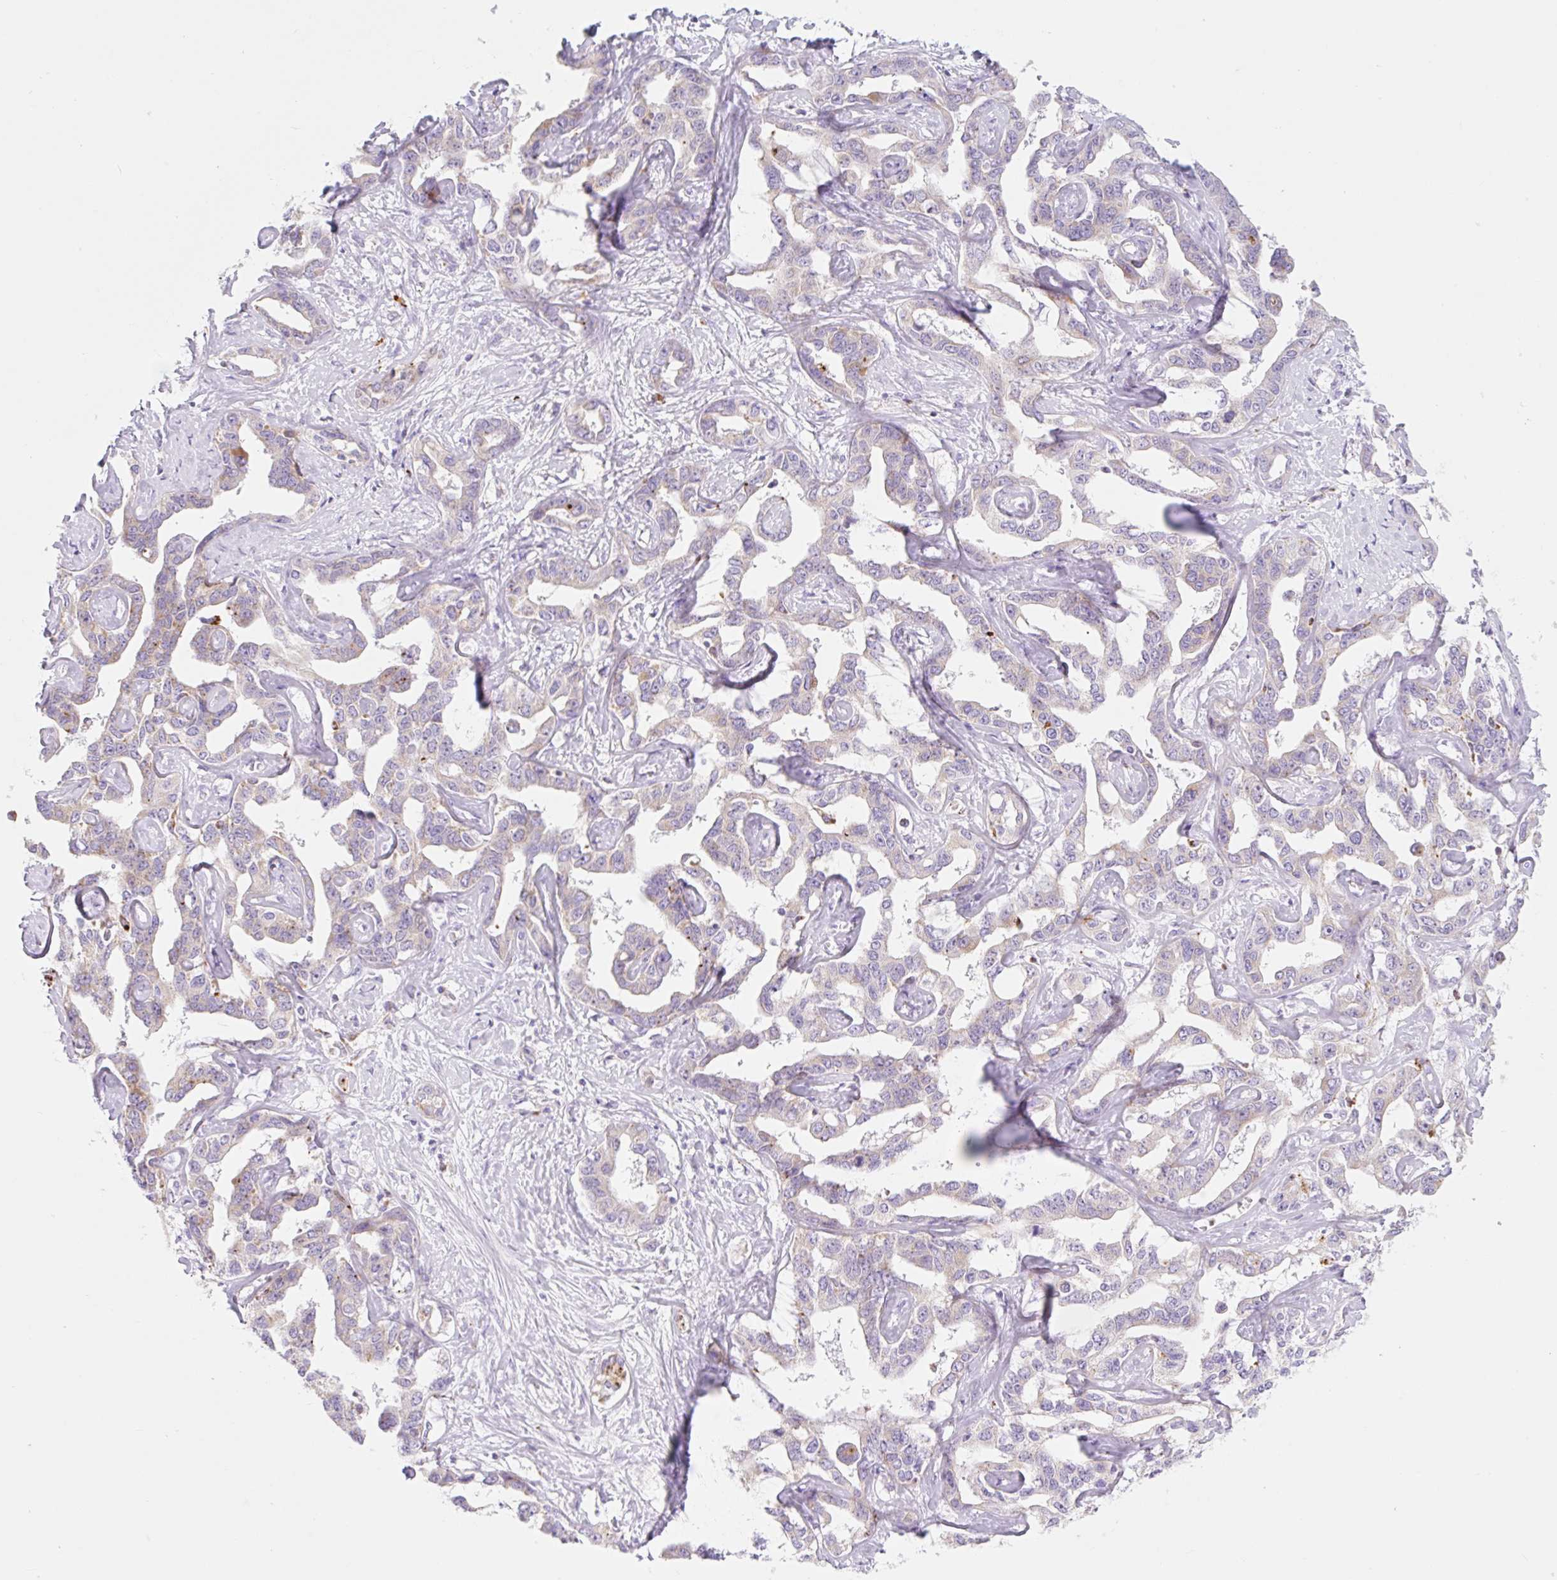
{"staining": {"intensity": "weak", "quantity": "25%-75%", "location": "cytoplasmic/membranous"}, "tissue": "liver cancer", "cell_type": "Tumor cells", "image_type": "cancer", "snomed": [{"axis": "morphology", "description": "Cholangiocarcinoma"}, {"axis": "topography", "description": "Liver"}], "caption": "The image shows immunohistochemical staining of liver cancer. There is weak cytoplasmic/membranous positivity is appreciated in approximately 25%-75% of tumor cells.", "gene": "CLEC3A", "patient": {"sex": "male", "age": 59}}